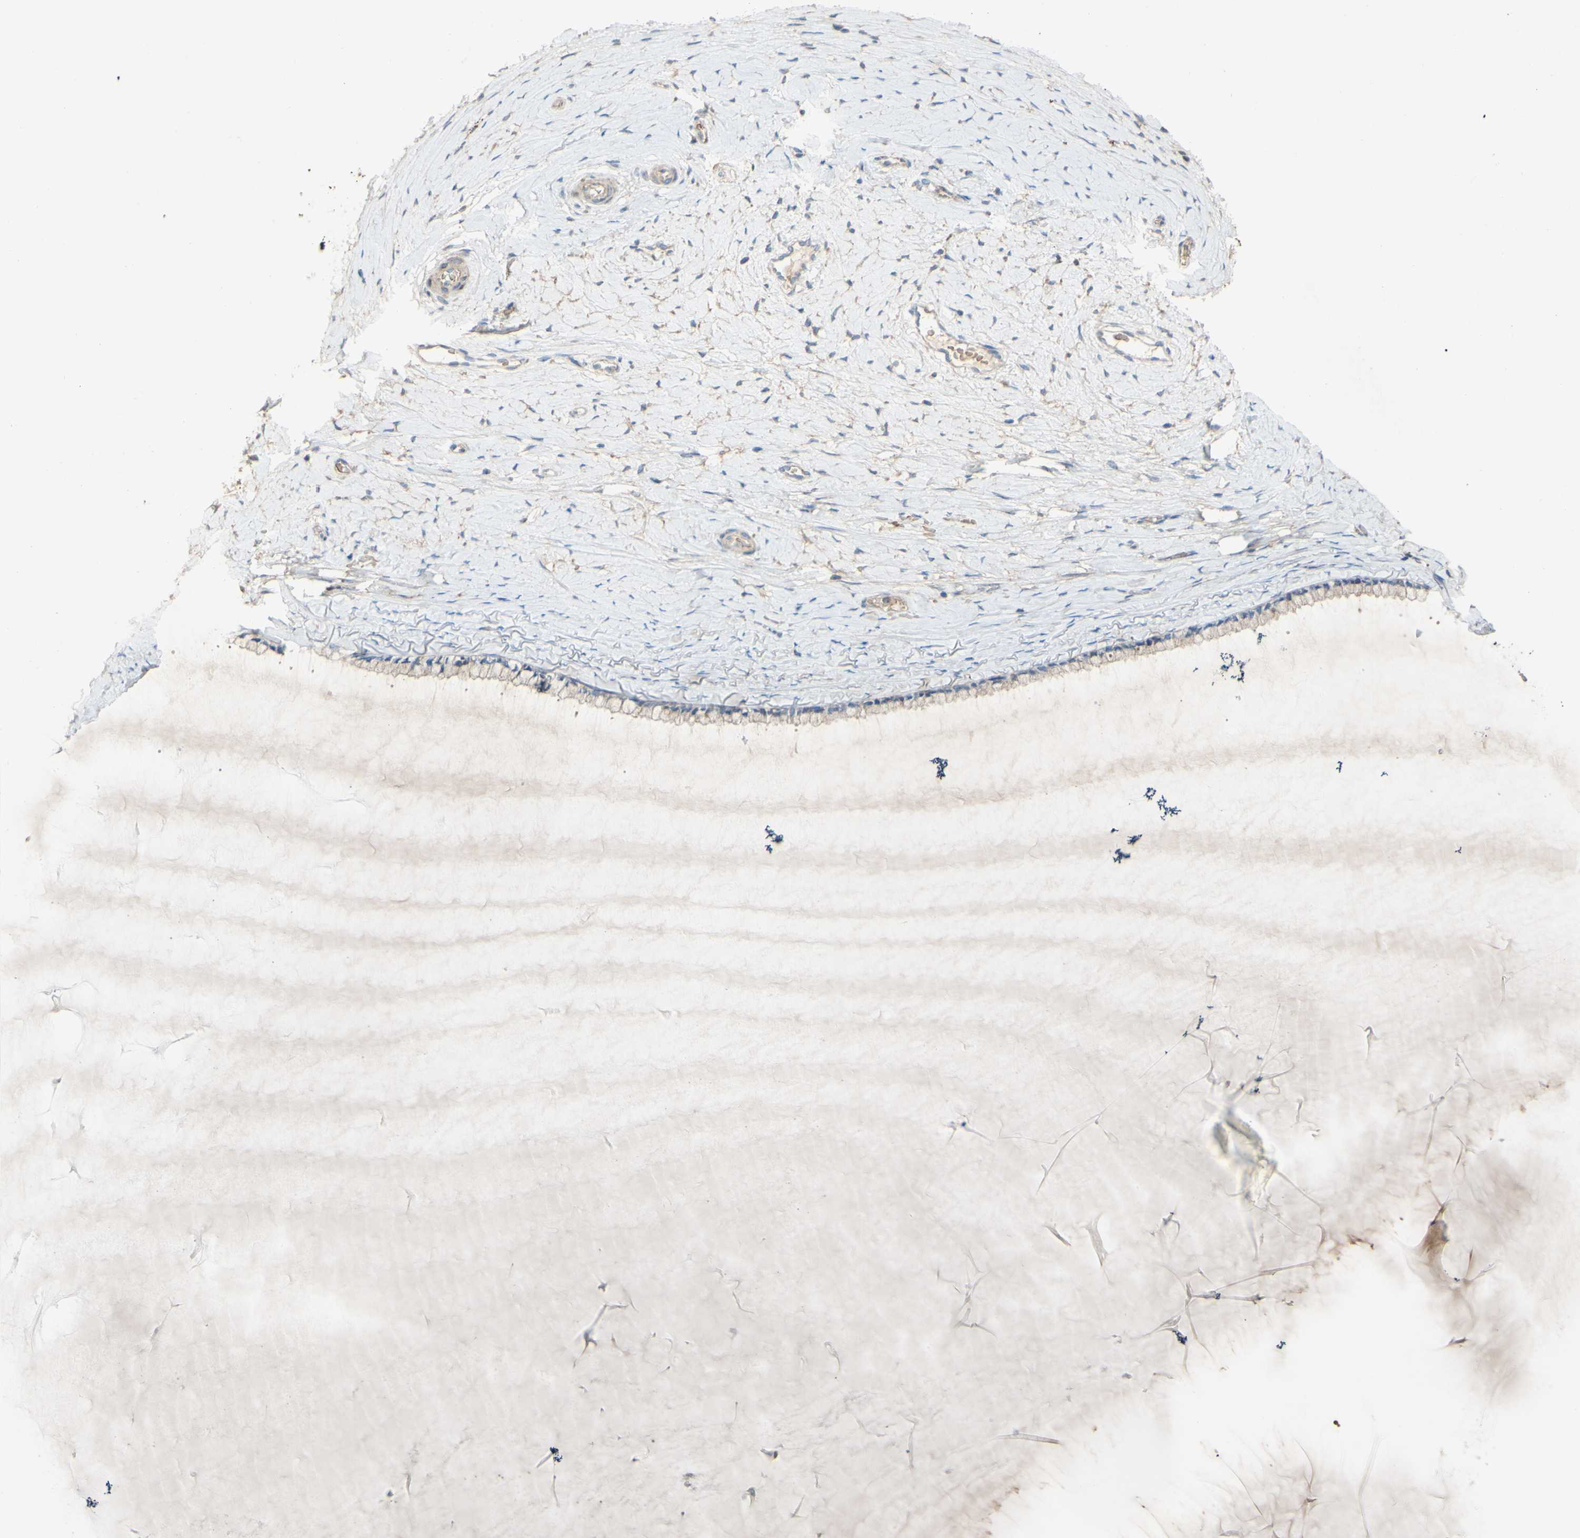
{"staining": {"intensity": "weak", "quantity": ">75%", "location": "cytoplasmic/membranous"}, "tissue": "cervix", "cell_type": "Glandular cells", "image_type": "normal", "snomed": [{"axis": "morphology", "description": "Normal tissue, NOS"}, {"axis": "topography", "description": "Cervix"}], "caption": "Glandular cells reveal weak cytoplasmic/membranous expression in approximately >75% of cells in unremarkable cervix.", "gene": "DKK3", "patient": {"sex": "female", "age": 39}}